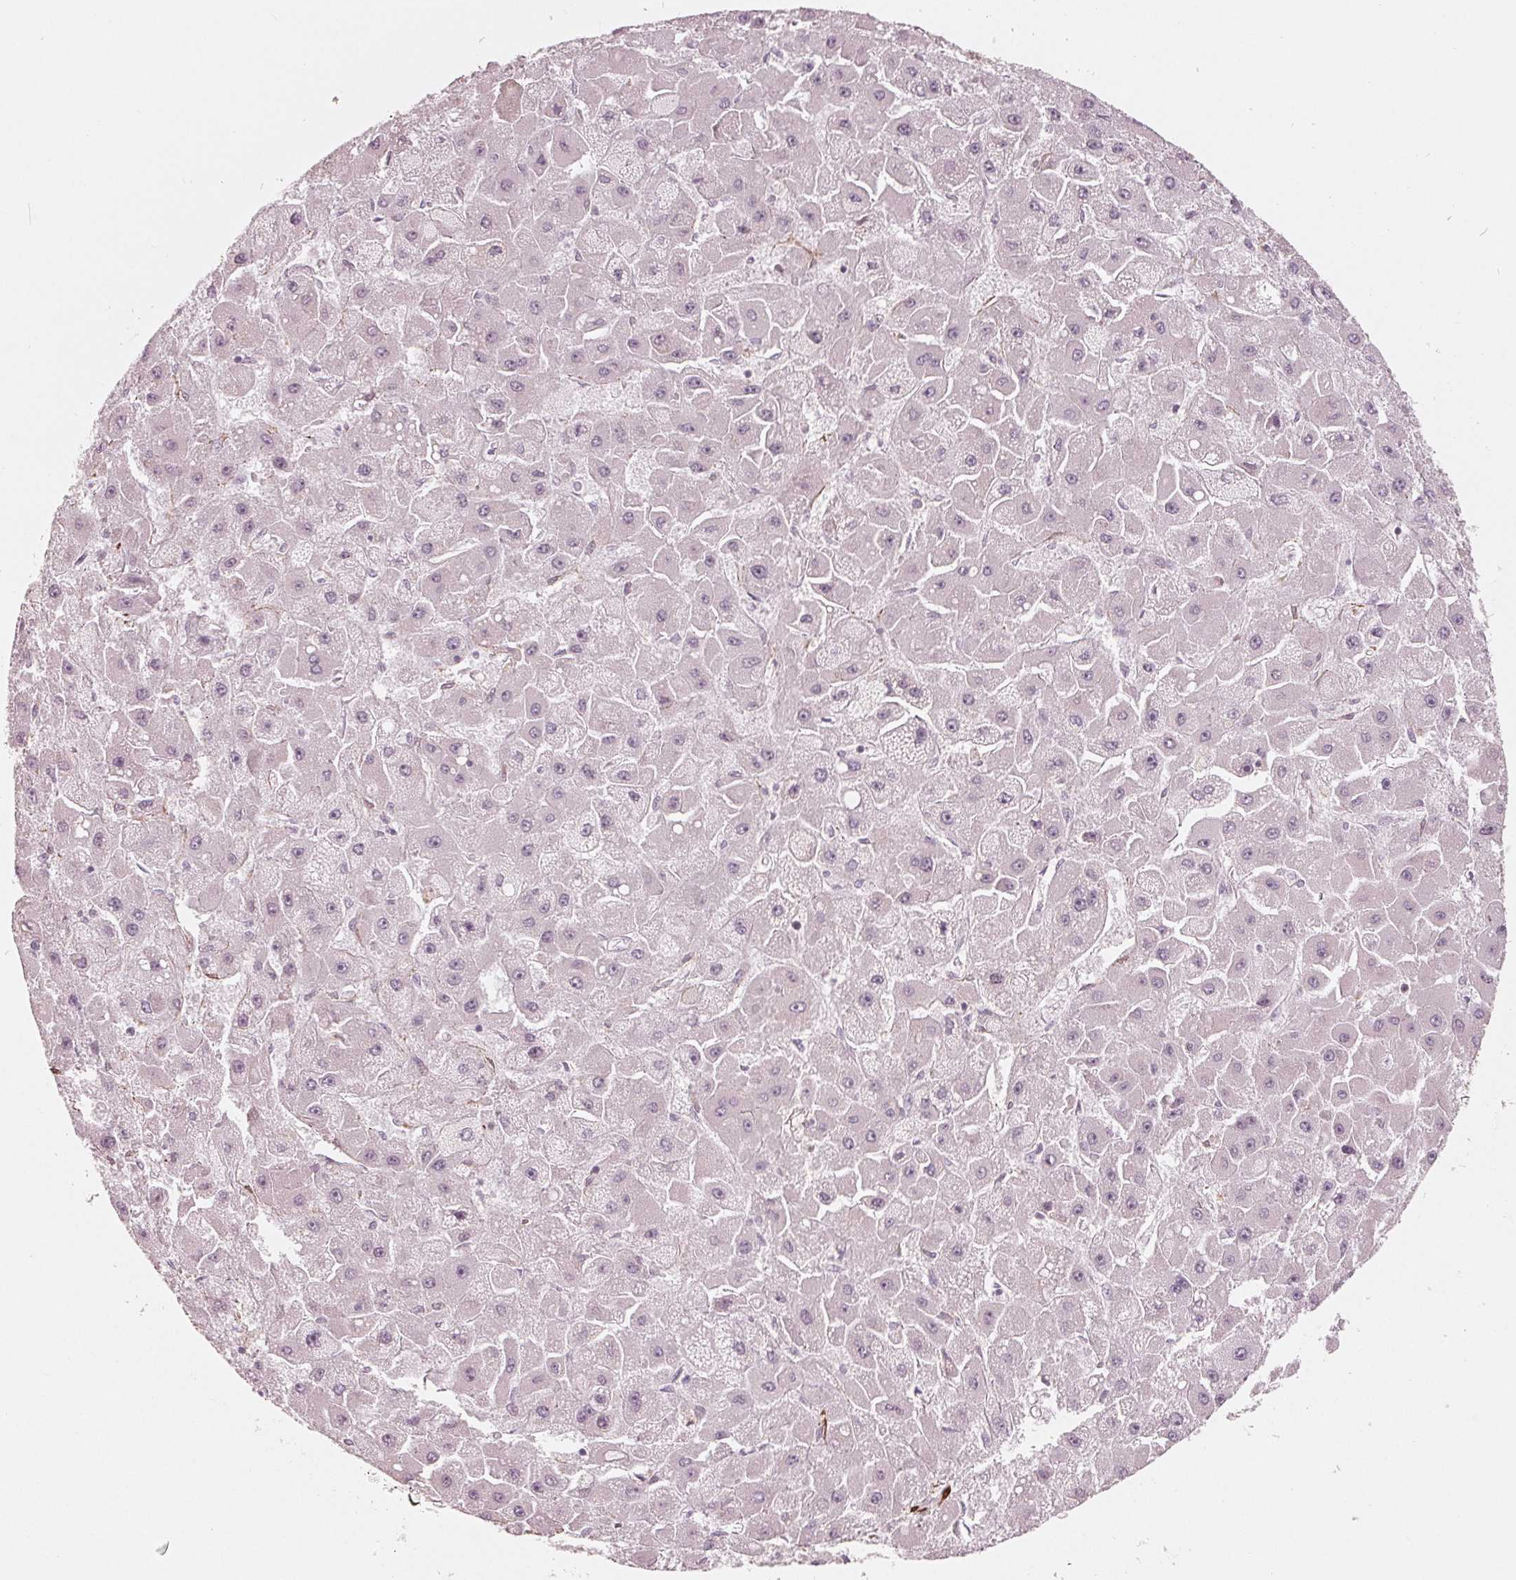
{"staining": {"intensity": "negative", "quantity": "none", "location": "none"}, "tissue": "liver cancer", "cell_type": "Tumor cells", "image_type": "cancer", "snomed": [{"axis": "morphology", "description": "Carcinoma, Hepatocellular, NOS"}, {"axis": "topography", "description": "Liver"}], "caption": "High magnification brightfield microscopy of liver cancer (hepatocellular carcinoma) stained with DAB (3,3'-diaminobenzidine) (brown) and counterstained with hematoxylin (blue): tumor cells show no significant expression.", "gene": "MIER3", "patient": {"sex": "female", "age": 25}}